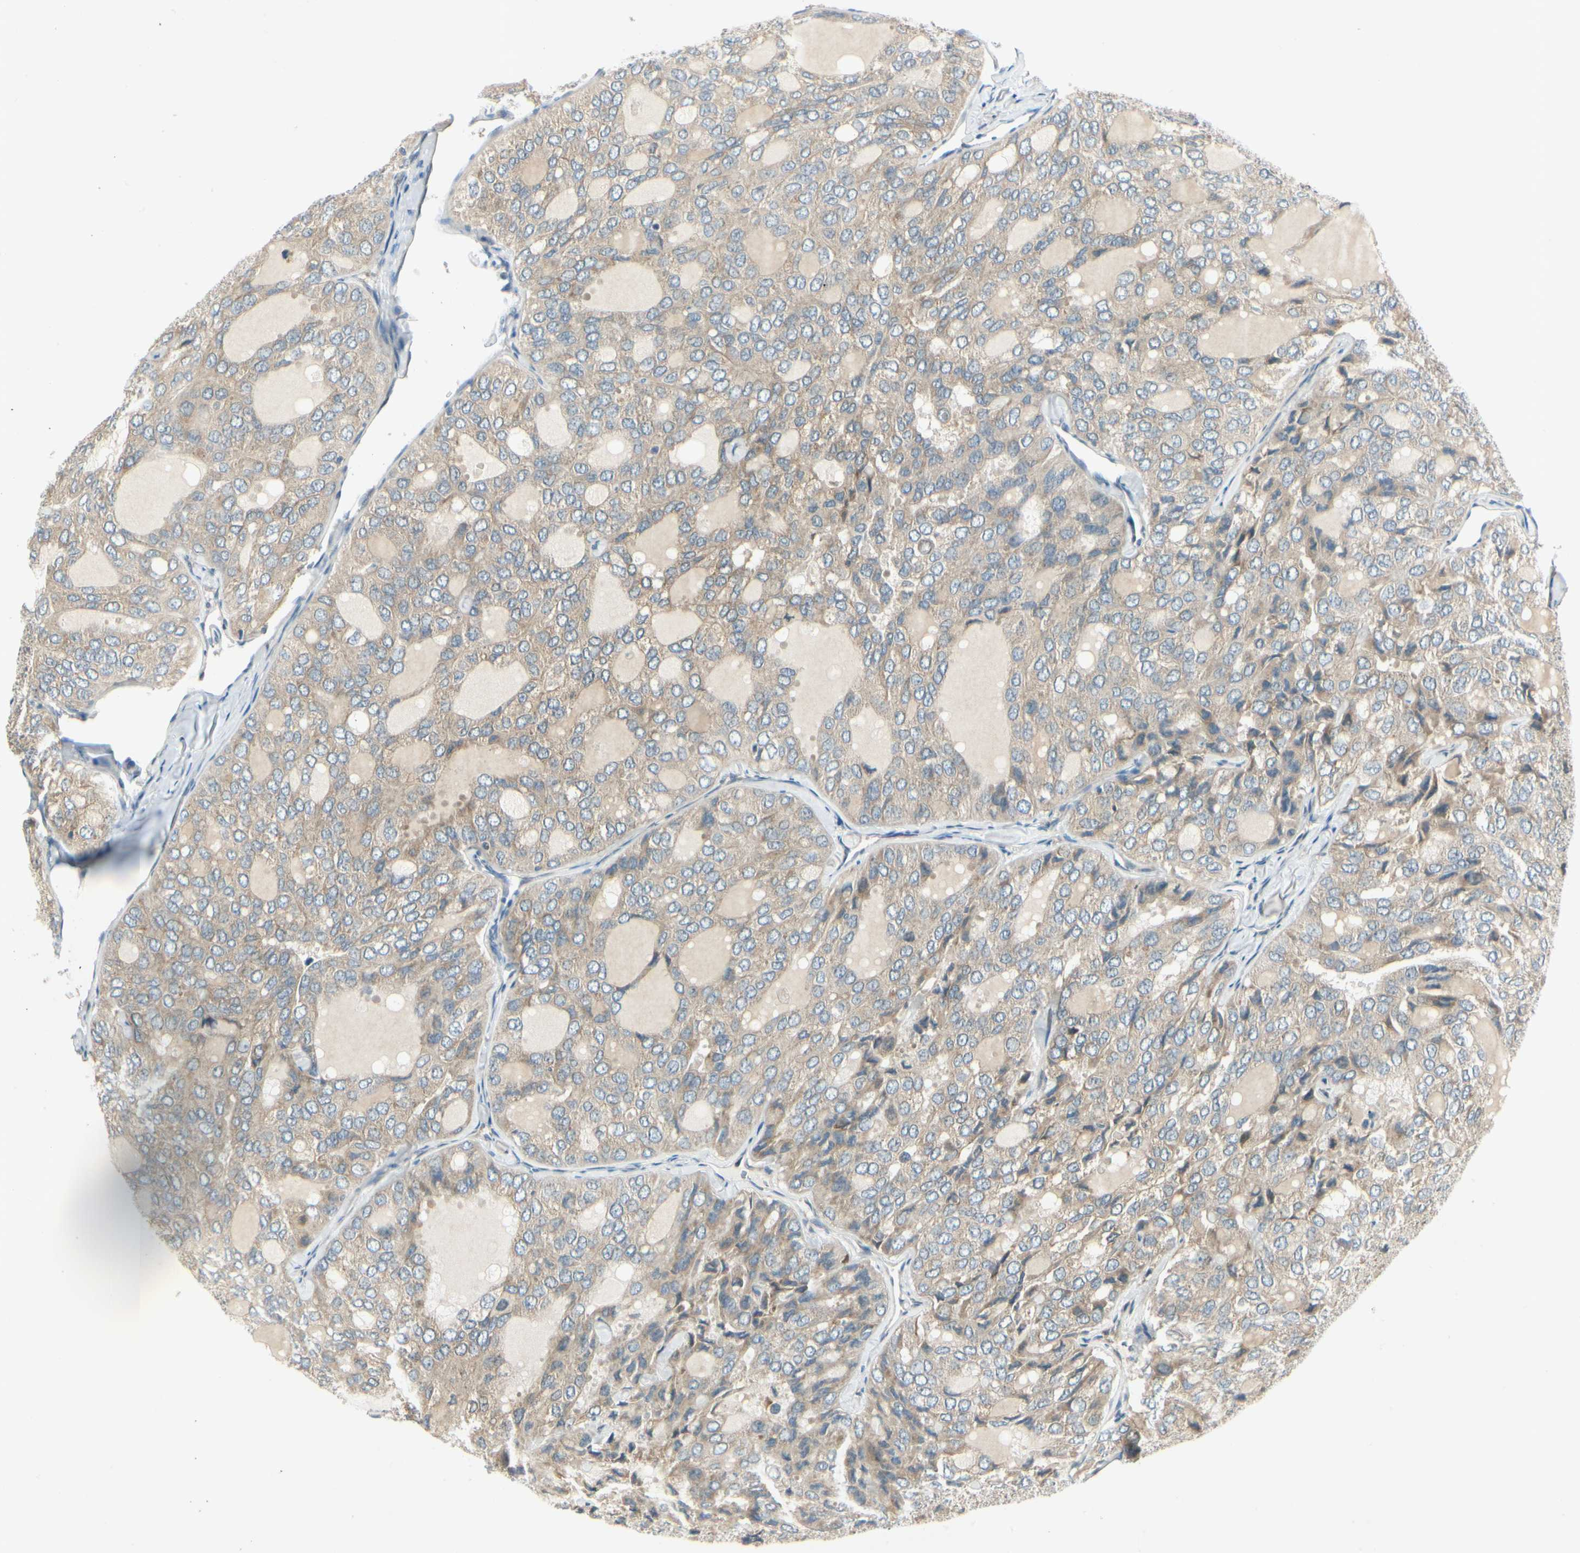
{"staining": {"intensity": "weak", "quantity": ">75%", "location": "cytoplasmic/membranous"}, "tissue": "thyroid cancer", "cell_type": "Tumor cells", "image_type": "cancer", "snomed": [{"axis": "morphology", "description": "Follicular adenoma carcinoma, NOS"}, {"axis": "topography", "description": "Thyroid gland"}], "caption": "Immunohistochemistry (IHC) image of neoplastic tissue: human thyroid follicular adenoma carcinoma stained using immunohistochemistry demonstrates low levels of weak protein expression localized specifically in the cytoplasmic/membranous of tumor cells, appearing as a cytoplasmic/membranous brown color.", "gene": "BNIP1", "patient": {"sex": "male", "age": 75}}